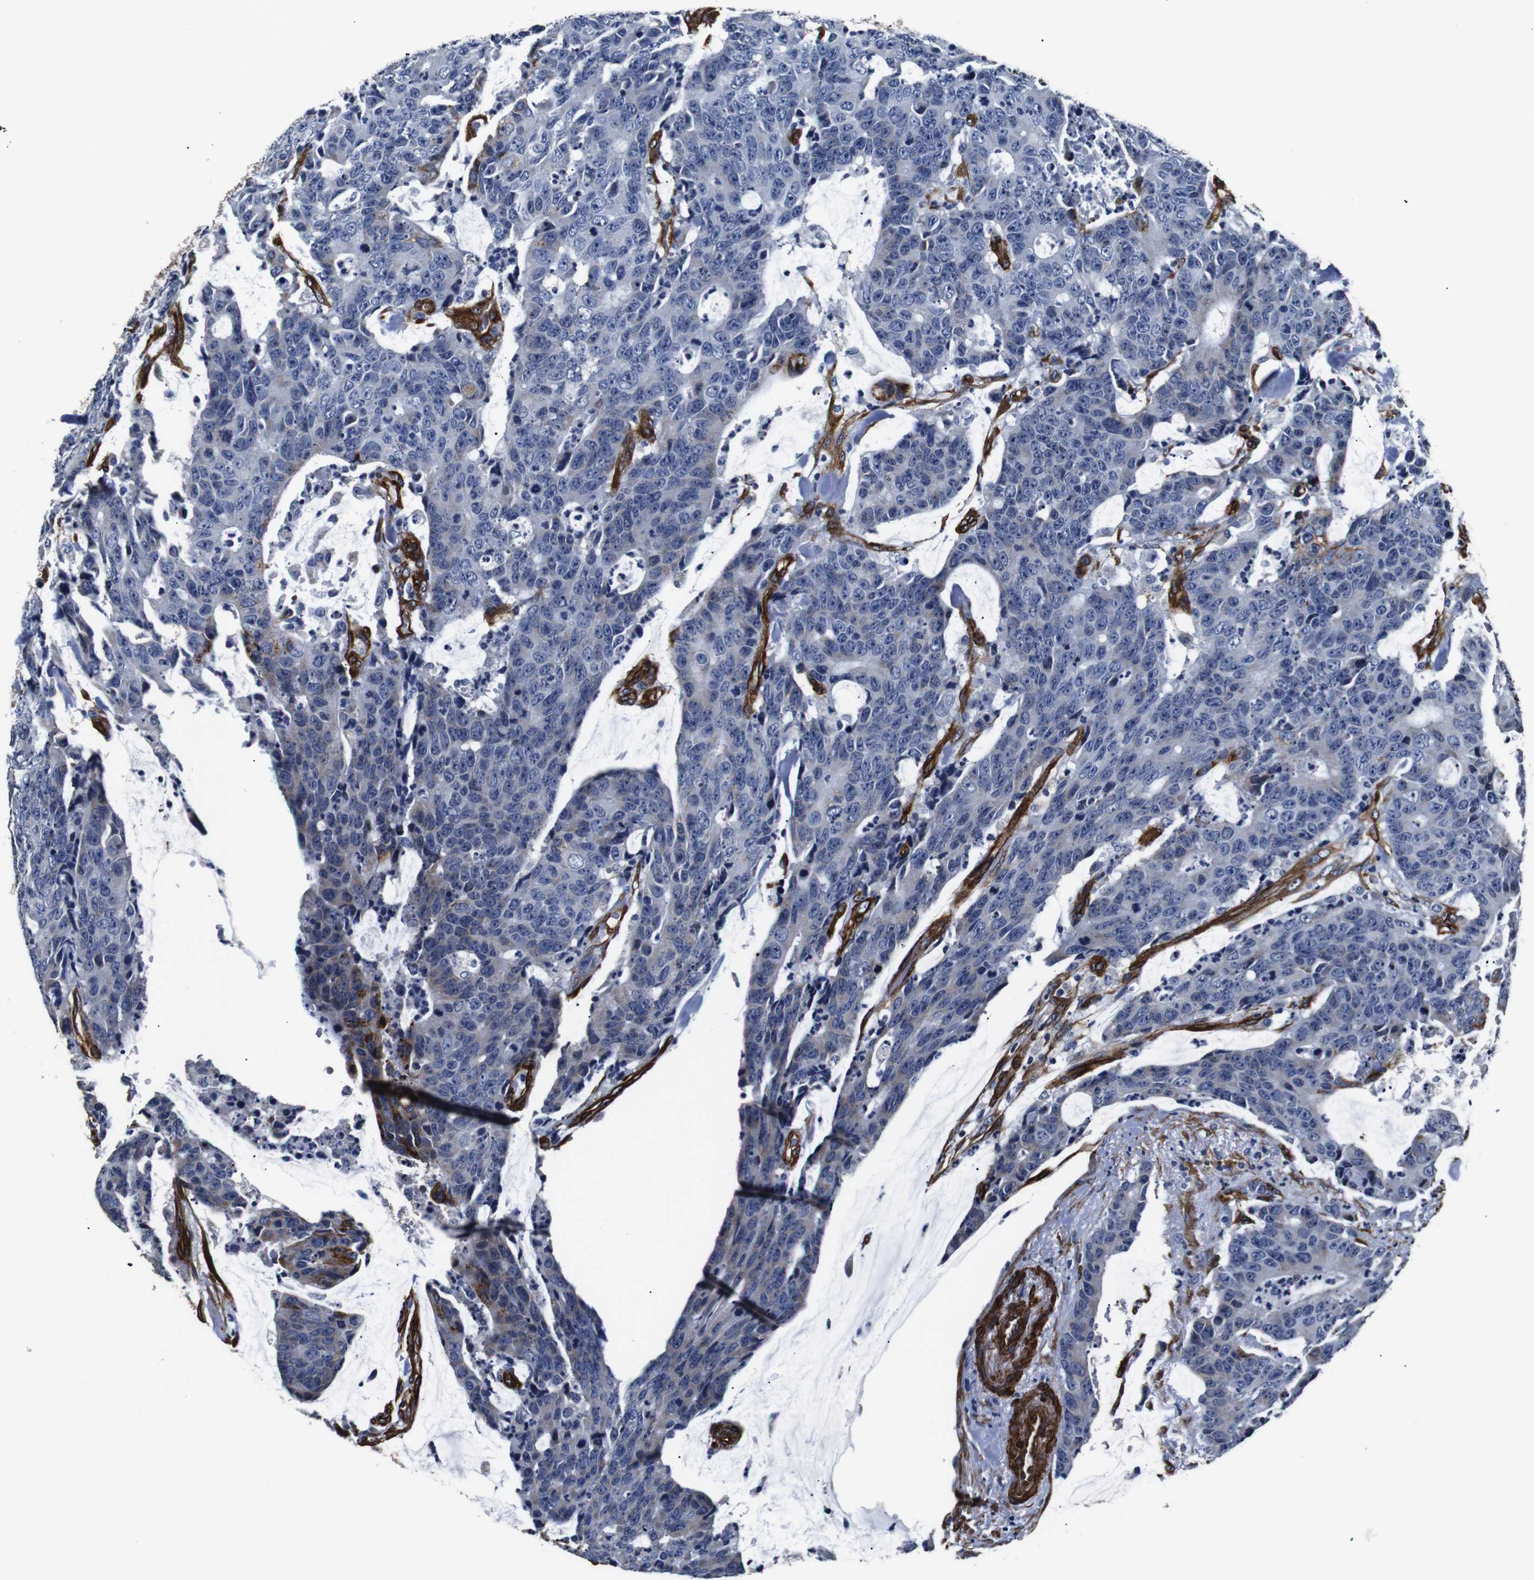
{"staining": {"intensity": "negative", "quantity": "none", "location": "none"}, "tissue": "colorectal cancer", "cell_type": "Tumor cells", "image_type": "cancer", "snomed": [{"axis": "morphology", "description": "Adenocarcinoma, NOS"}, {"axis": "topography", "description": "Colon"}], "caption": "DAB immunohistochemical staining of colorectal cancer (adenocarcinoma) shows no significant staining in tumor cells.", "gene": "CAV2", "patient": {"sex": "female", "age": 86}}